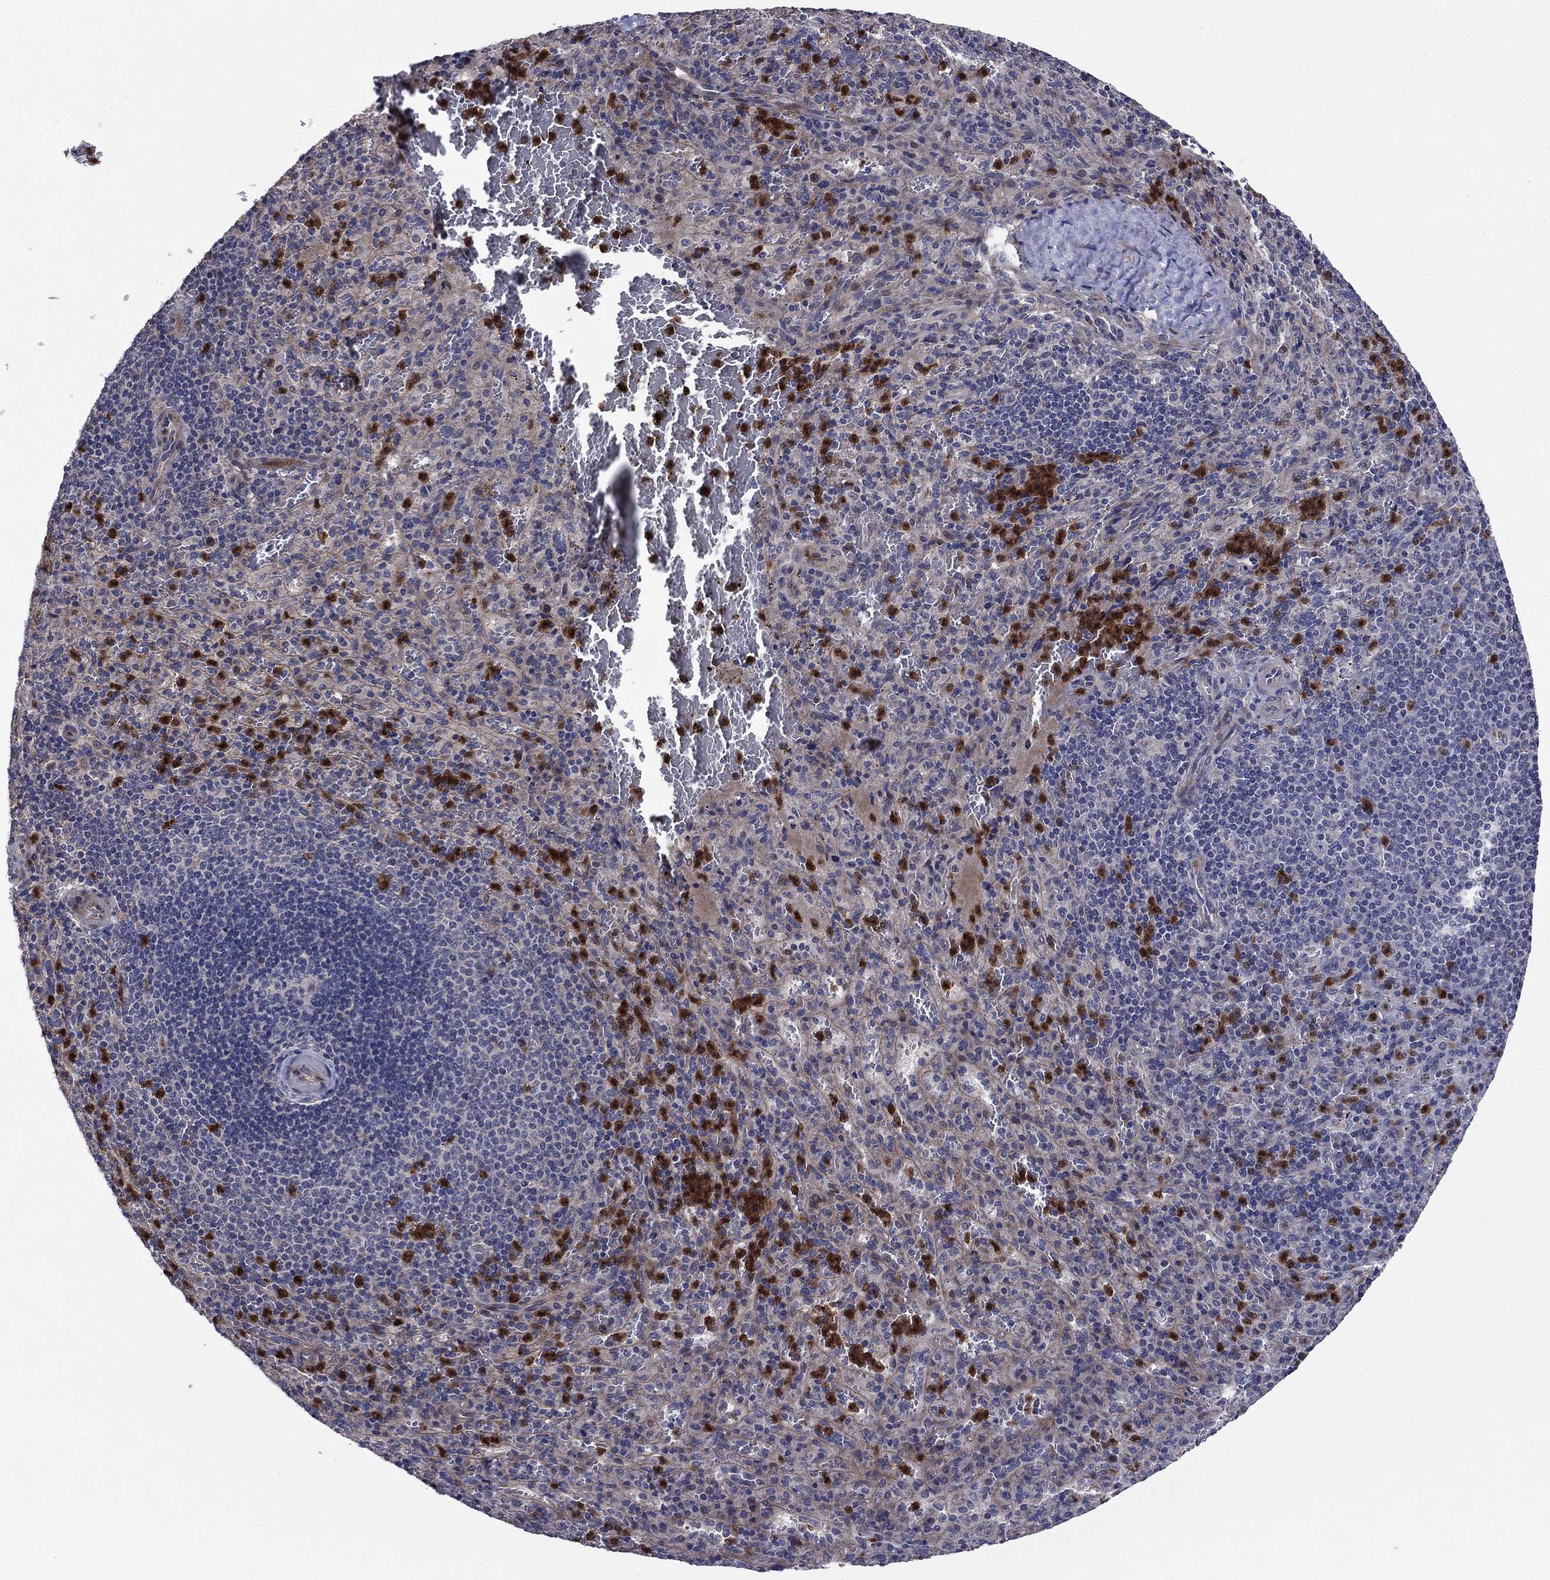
{"staining": {"intensity": "strong", "quantity": "25%-75%", "location": "cytoplasmic/membranous,nuclear"}, "tissue": "spleen", "cell_type": "Cells in red pulp", "image_type": "normal", "snomed": [{"axis": "morphology", "description": "Normal tissue, NOS"}, {"axis": "topography", "description": "Spleen"}], "caption": "DAB immunohistochemical staining of unremarkable human spleen reveals strong cytoplasmic/membranous,nuclear protein staining in approximately 25%-75% of cells in red pulp.", "gene": "MSRB1", "patient": {"sex": "male", "age": 57}}